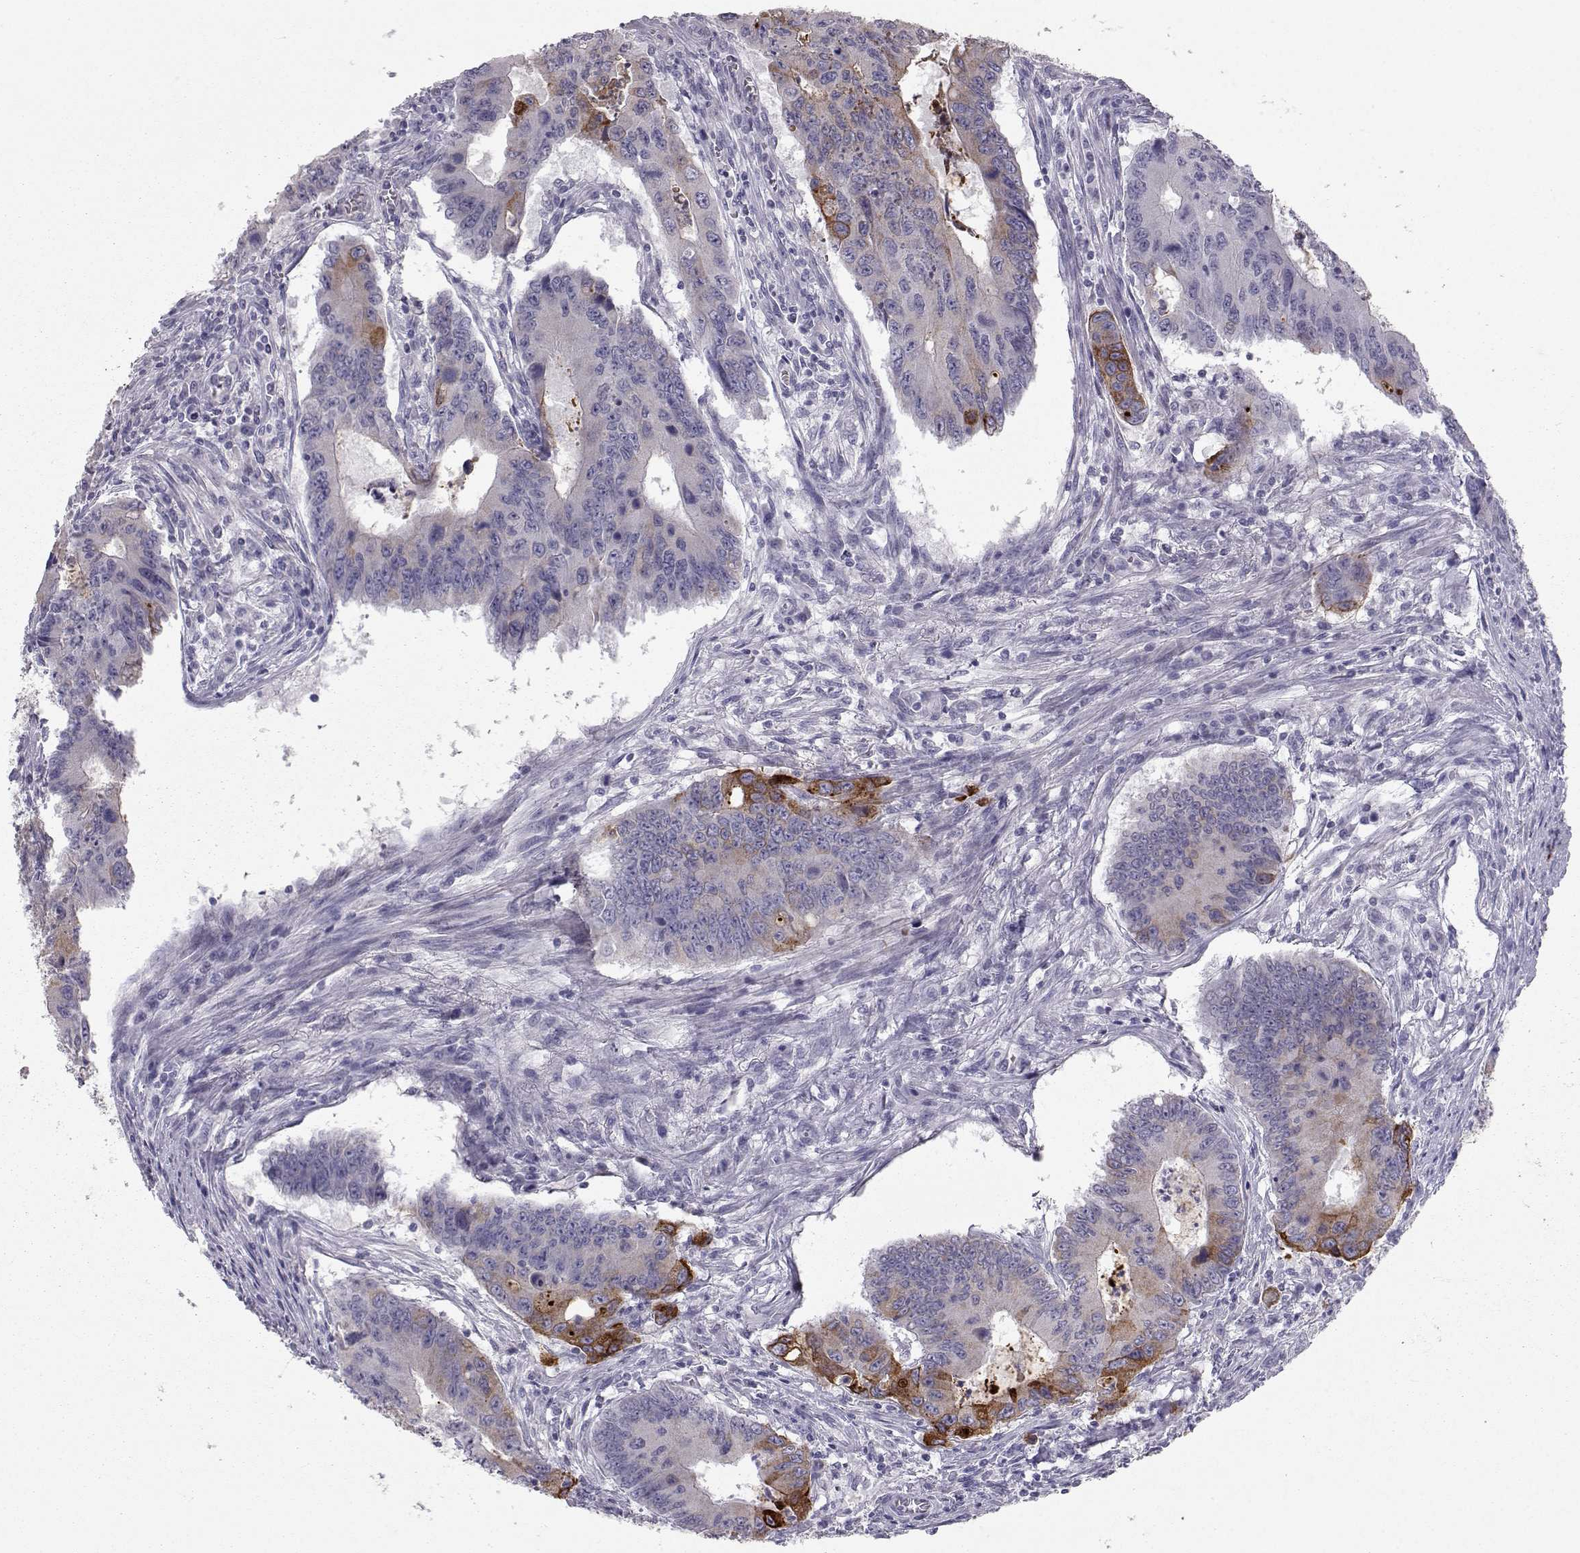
{"staining": {"intensity": "strong", "quantity": "<25%", "location": "cytoplasmic/membranous"}, "tissue": "colorectal cancer", "cell_type": "Tumor cells", "image_type": "cancer", "snomed": [{"axis": "morphology", "description": "Adenocarcinoma, NOS"}, {"axis": "topography", "description": "Colon"}], "caption": "Immunohistochemical staining of human colorectal adenocarcinoma reveals medium levels of strong cytoplasmic/membranous staining in approximately <25% of tumor cells. (DAB (3,3'-diaminobenzidine) IHC, brown staining for protein, blue staining for nuclei).", "gene": "LAMB3", "patient": {"sex": "male", "age": 53}}